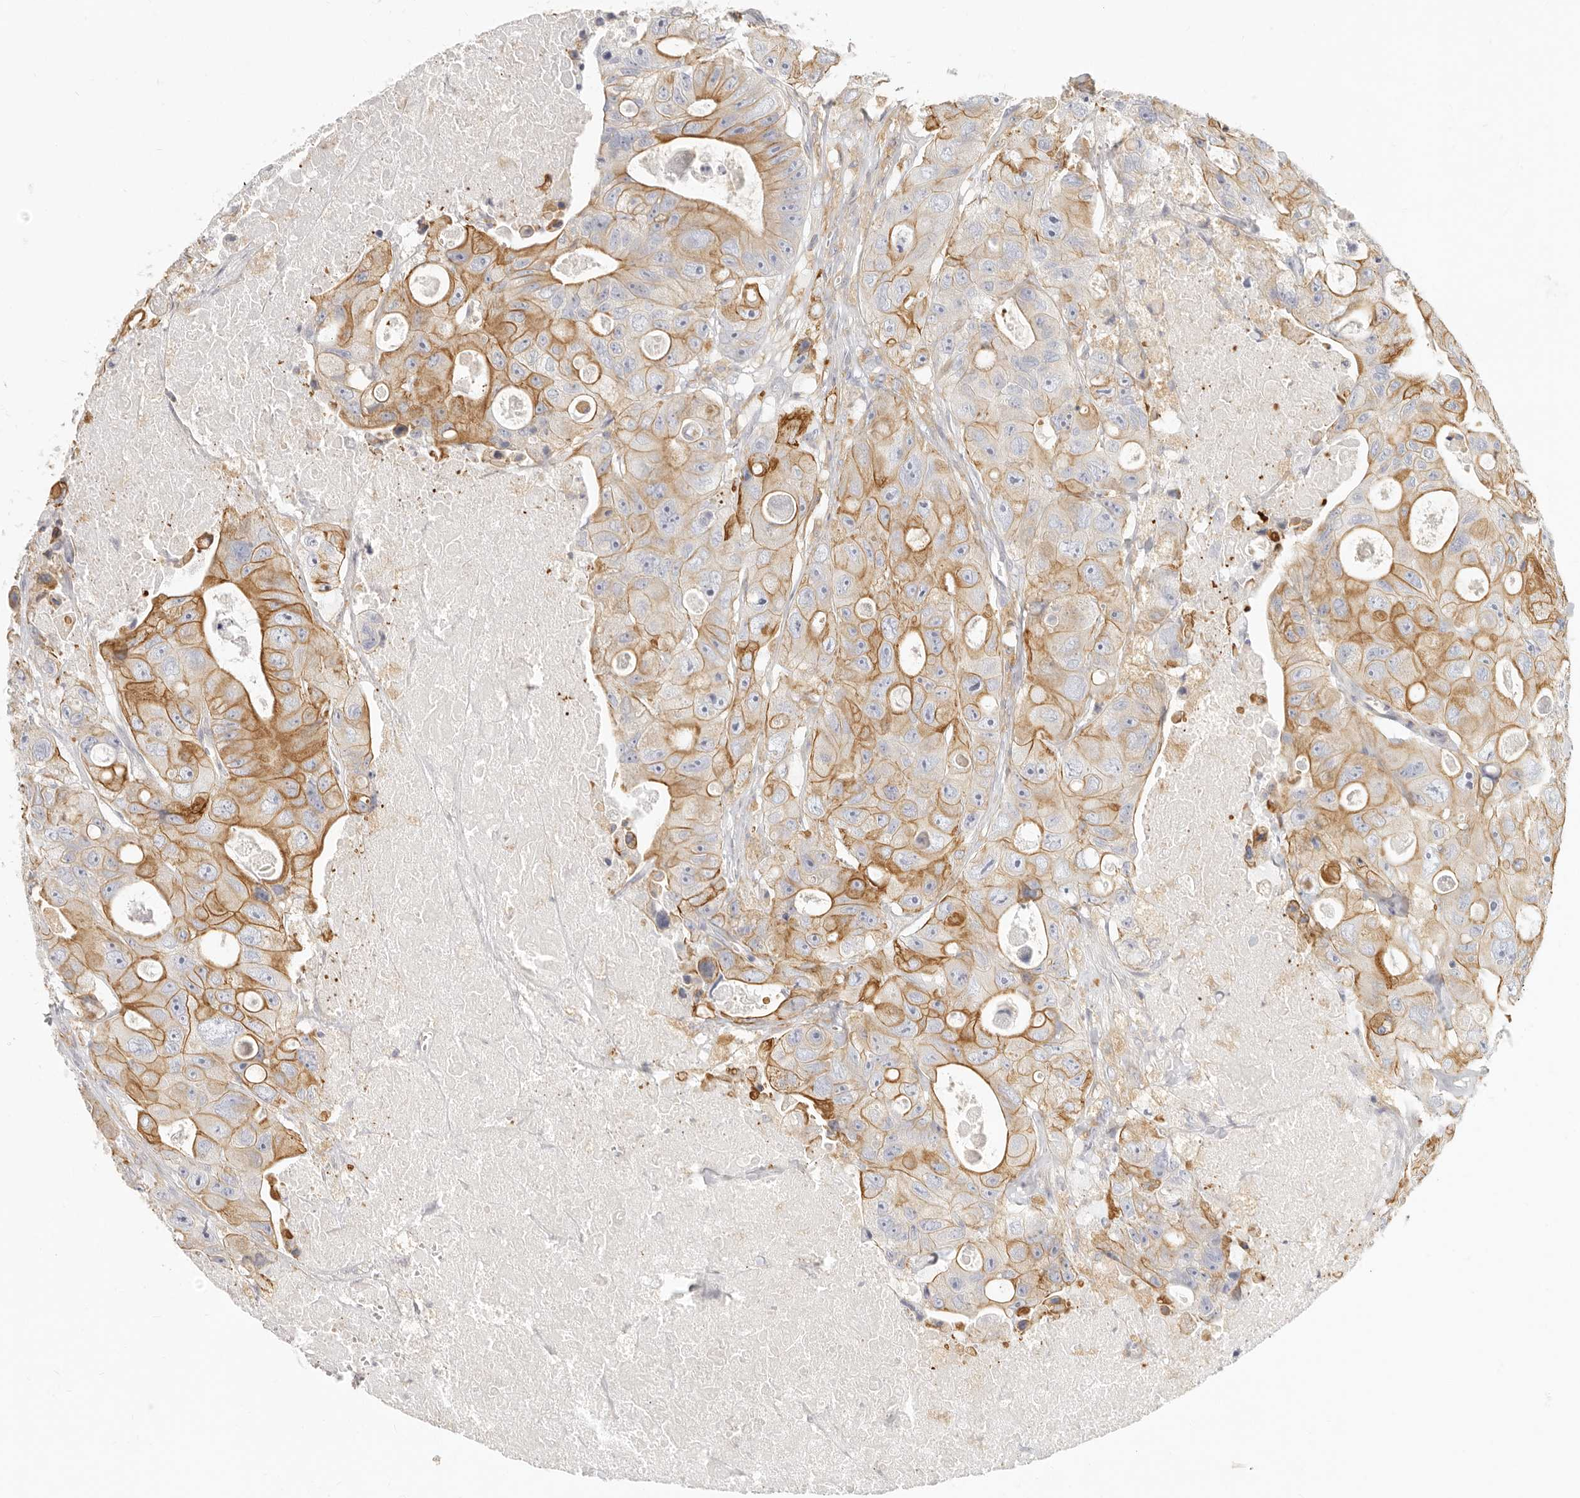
{"staining": {"intensity": "moderate", "quantity": ">75%", "location": "cytoplasmic/membranous"}, "tissue": "colorectal cancer", "cell_type": "Tumor cells", "image_type": "cancer", "snomed": [{"axis": "morphology", "description": "Adenocarcinoma, NOS"}, {"axis": "topography", "description": "Colon"}], "caption": "A micrograph of human adenocarcinoma (colorectal) stained for a protein demonstrates moderate cytoplasmic/membranous brown staining in tumor cells.", "gene": "NIBAN1", "patient": {"sex": "female", "age": 46}}